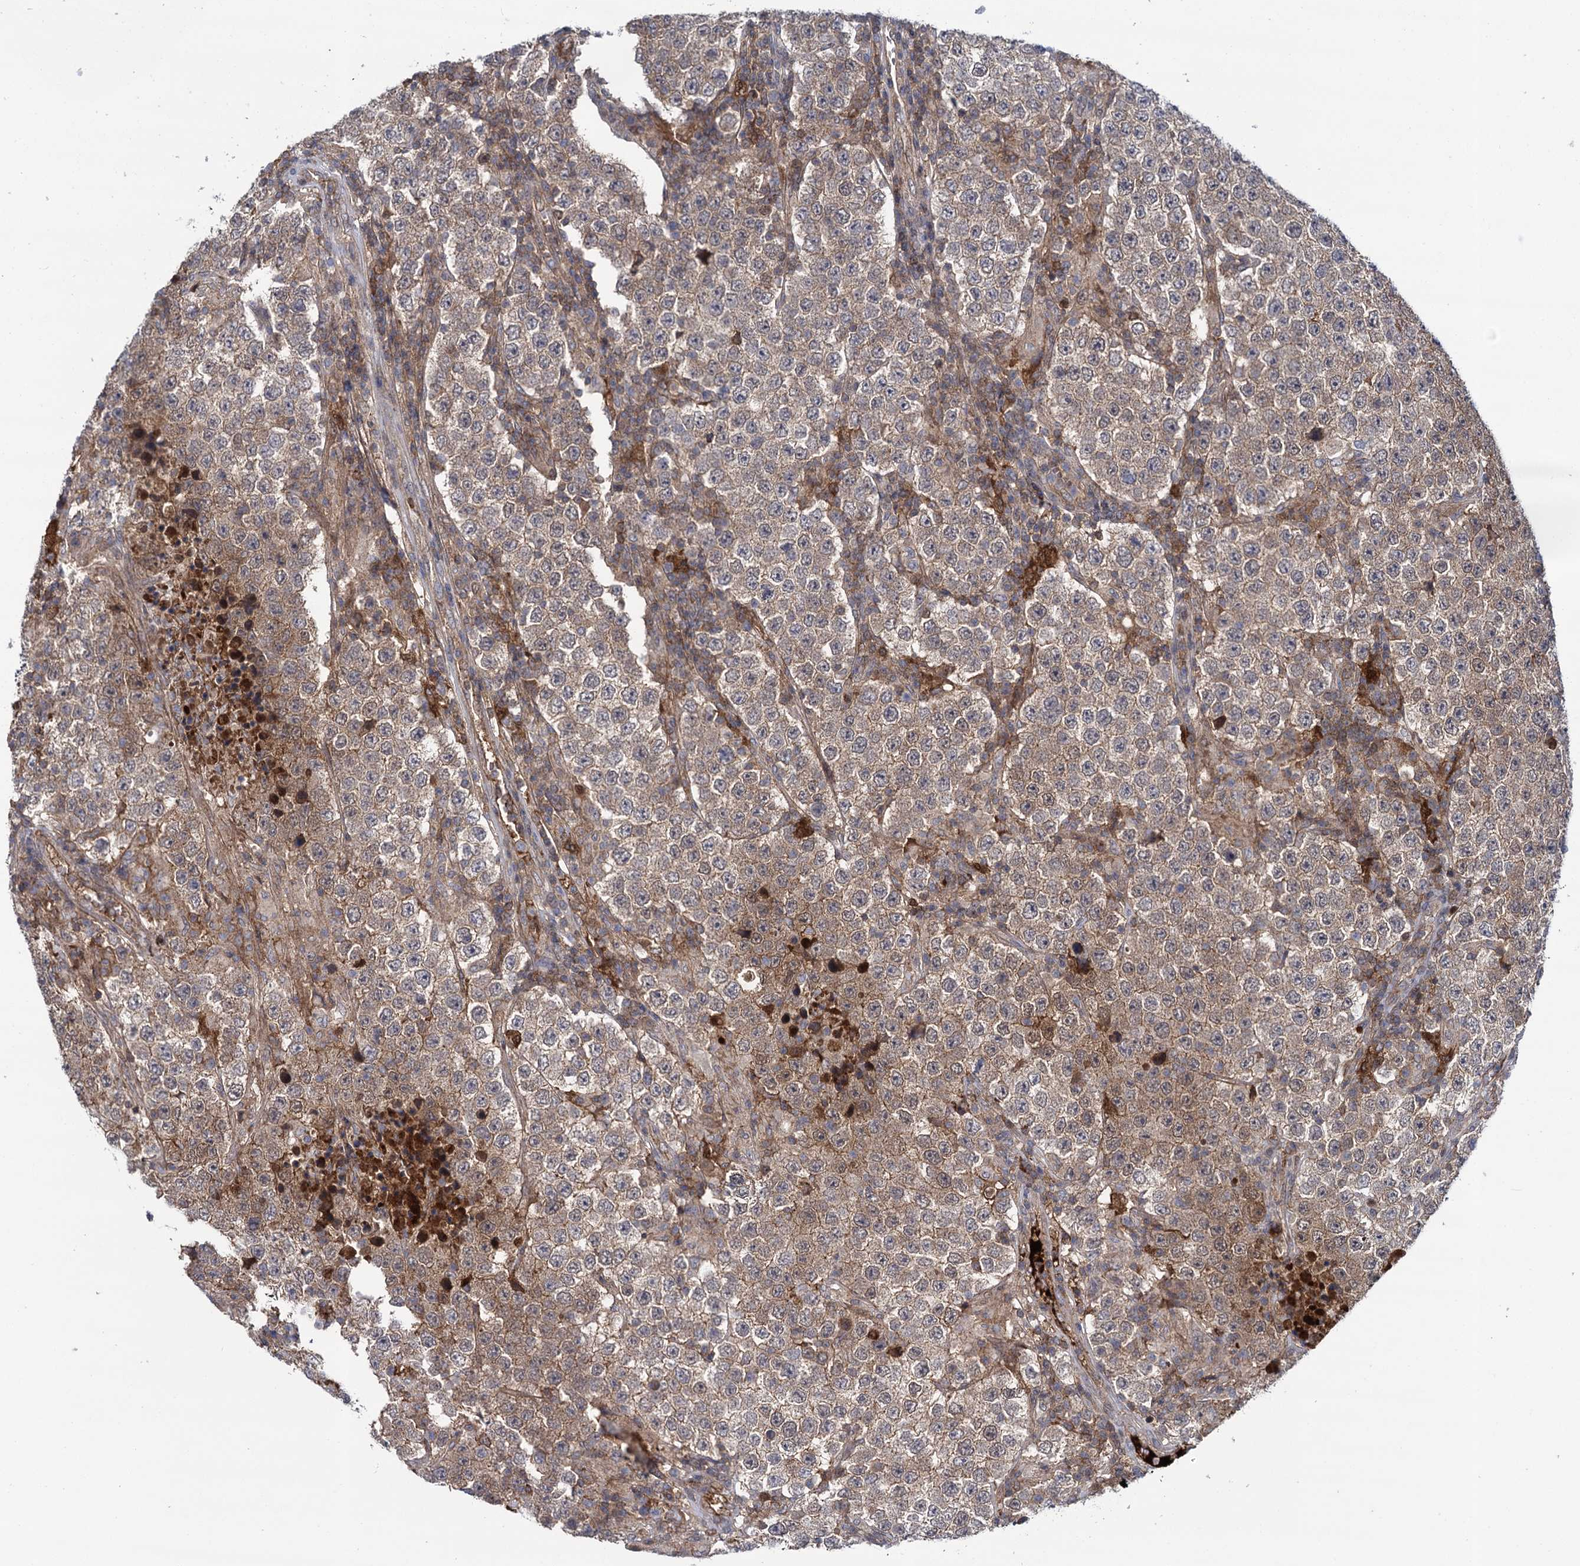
{"staining": {"intensity": "weak", "quantity": ">75%", "location": "cytoplasmic/membranous"}, "tissue": "testis cancer", "cell_type": "Tumor cells", "image_type": "cancer", "snomed": [{"axis": "morphology", "description": "Normal tissue, NOS"}, {"axis": "morphology", "description": "Urothelial carcinoma, High grade"}, {"axis": "morphology", "description": "Seminoma, NOS"}, {"axis": "morphology", "description": "Carcinoma, Embryonal, NOS"}, {"axis": "topography", "description": "Urinary bladder"}, {"axis": "topography", "description": "Testis"}], "caption": "A low amount of weak cytoplasmic/membranous staining is present in about >75% of tumor cells in testis seminoma tissue.", "gene": "GLO1", "patient": {"sex": "male", "age": 41}}